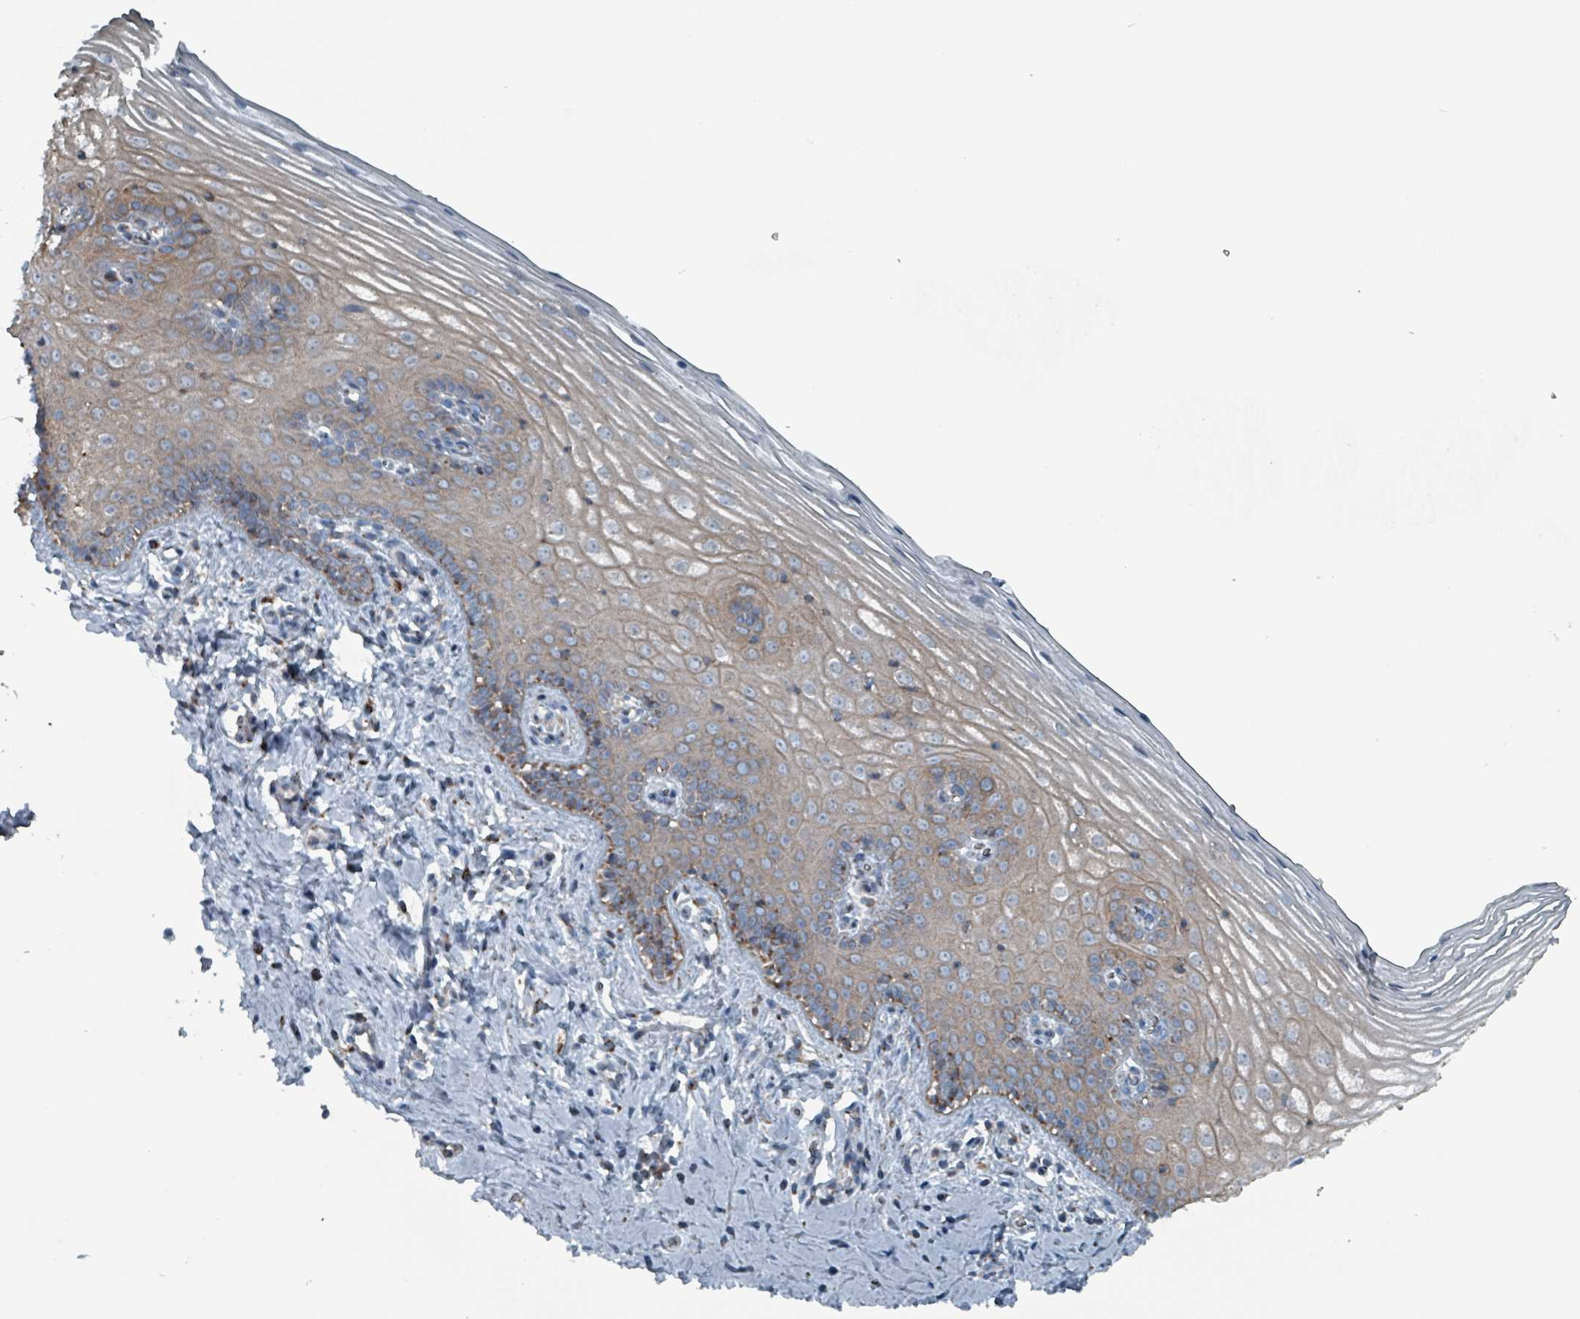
{"staining": {"intensity": "strong", "quantity": ">75%", "location": "cytoplasmic/membranous"}, "tissue": "cervix", "cell_type": "Glandular cells", "image_type": "normal", "snomed": [{"axis": "morphology", "description": "Normal tissue, NOS"}, {"axis": "topography", "description": "Cervix"}], "caption": "Immunohistochemistry (DAB (3,3'-diaminobenzidine)) staining of unremarkable human cervix exhibits strong cytoplasmic/membranous protein expression in approximately >75% of glandular cells.", "gene": "ABHD18", "patient": {"sex": "female", "age": 44}}